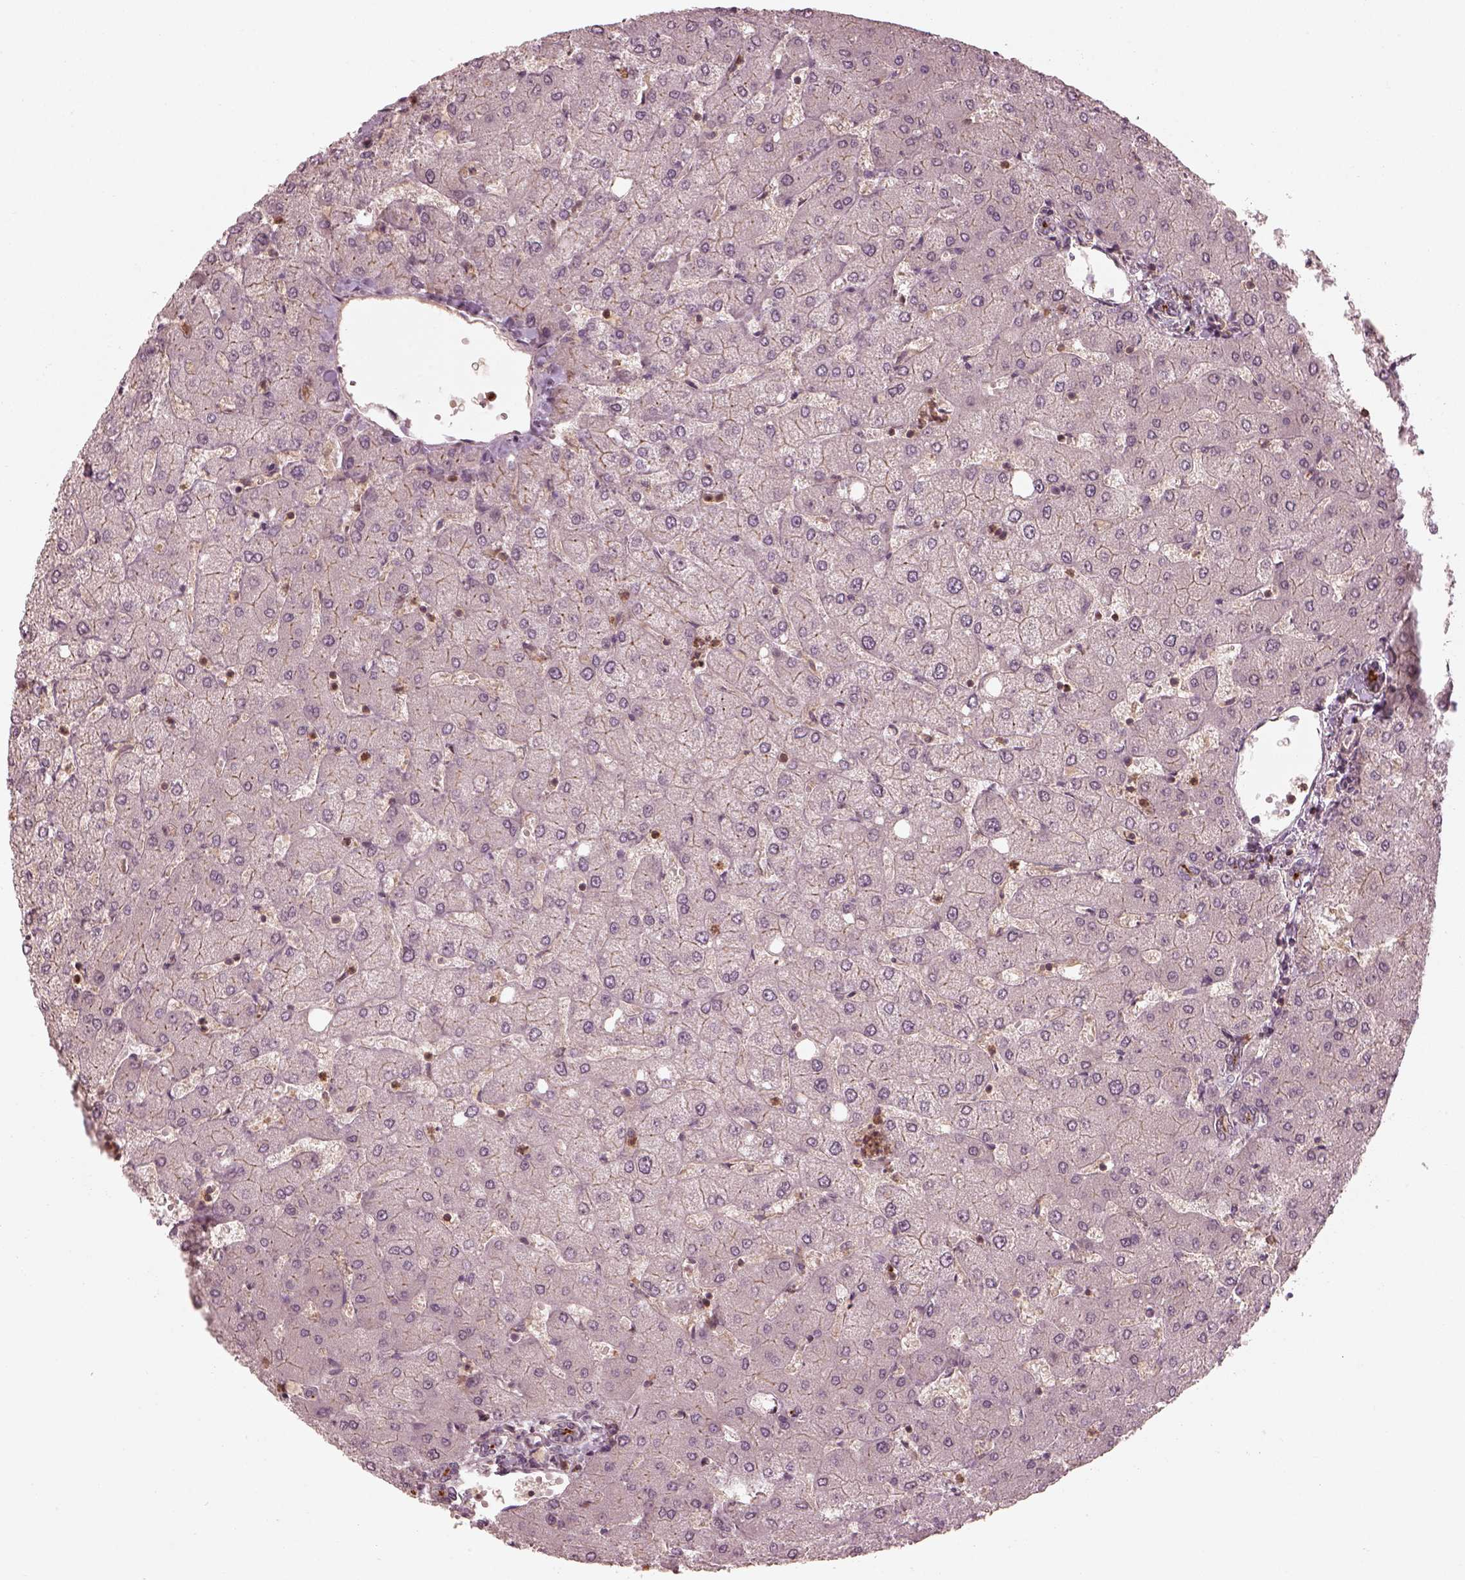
{"staining": {"intensity": "strong", "quantity": ">75%", "location": "cytoplasmic/membranous"}, "tissue": "liver", "cell_type": "Cholangiocytes", "image_type": "normal", "snomed": [{"axis": "morphology", "description": "Normal tissue, NOS"}, {"axis": "topography", "description": "Liver"}], "caption": "Immunohistochemical staining of benign liver exhibits strong cytoplasmic/membranous protein expression in approximately >75% of cholangiocytes.", "gene": "FAM107B", "patient": {"sex": "female", "age": 54}}